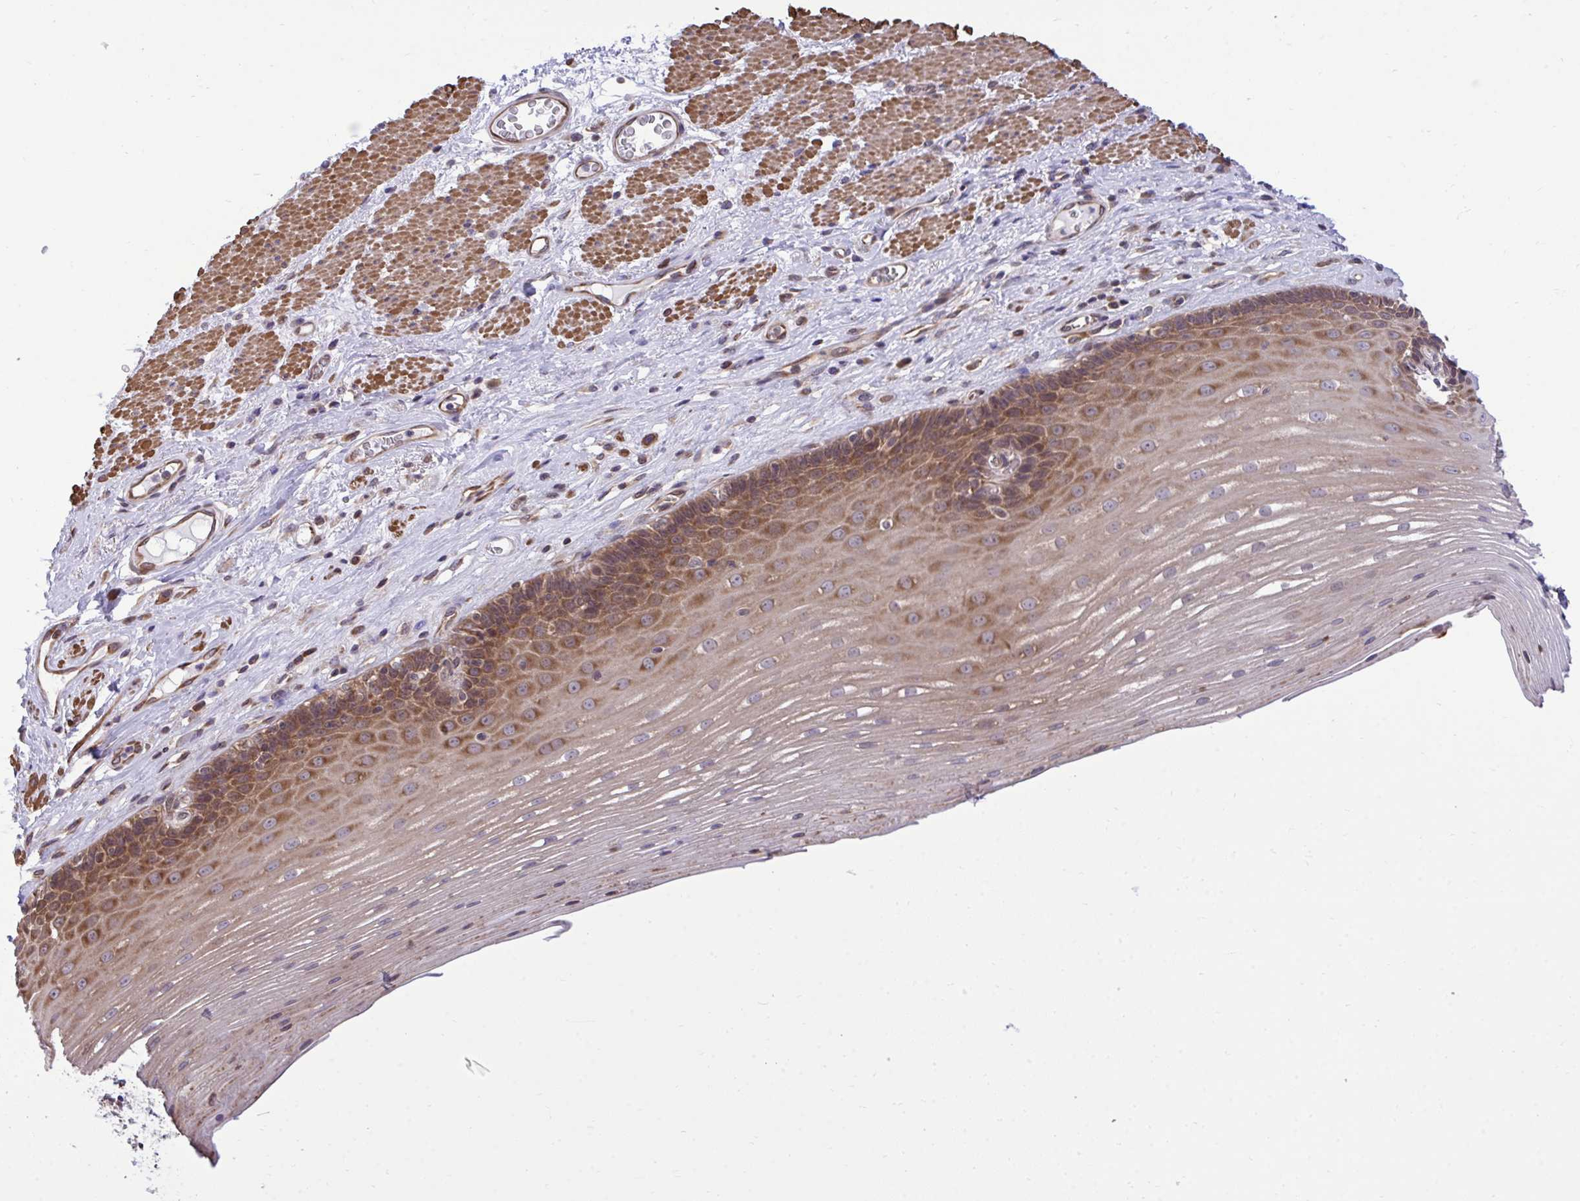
{"staining": {"intensity": "moderate", "quantity": ">75%", "location": "cytoplasmic/membranous,nuclear"}, "tissue": "esophagus", "cell_type": "Squamous epithelial cells", "image_type": "normal", "snomed": [{"axis": "morphology", "description": "Normal tissue, NOS"}, {"axis": "topography", "description": "Esophagus"}], "caption": "Protein positivity by IHC exhibits moderate cytoplasmic/membranous,nuclear expression in about >75% of squamous epithelial cells in benign esophagus.", "gene": "RPS15", "patient": {"sex": "male", "age": 62}}